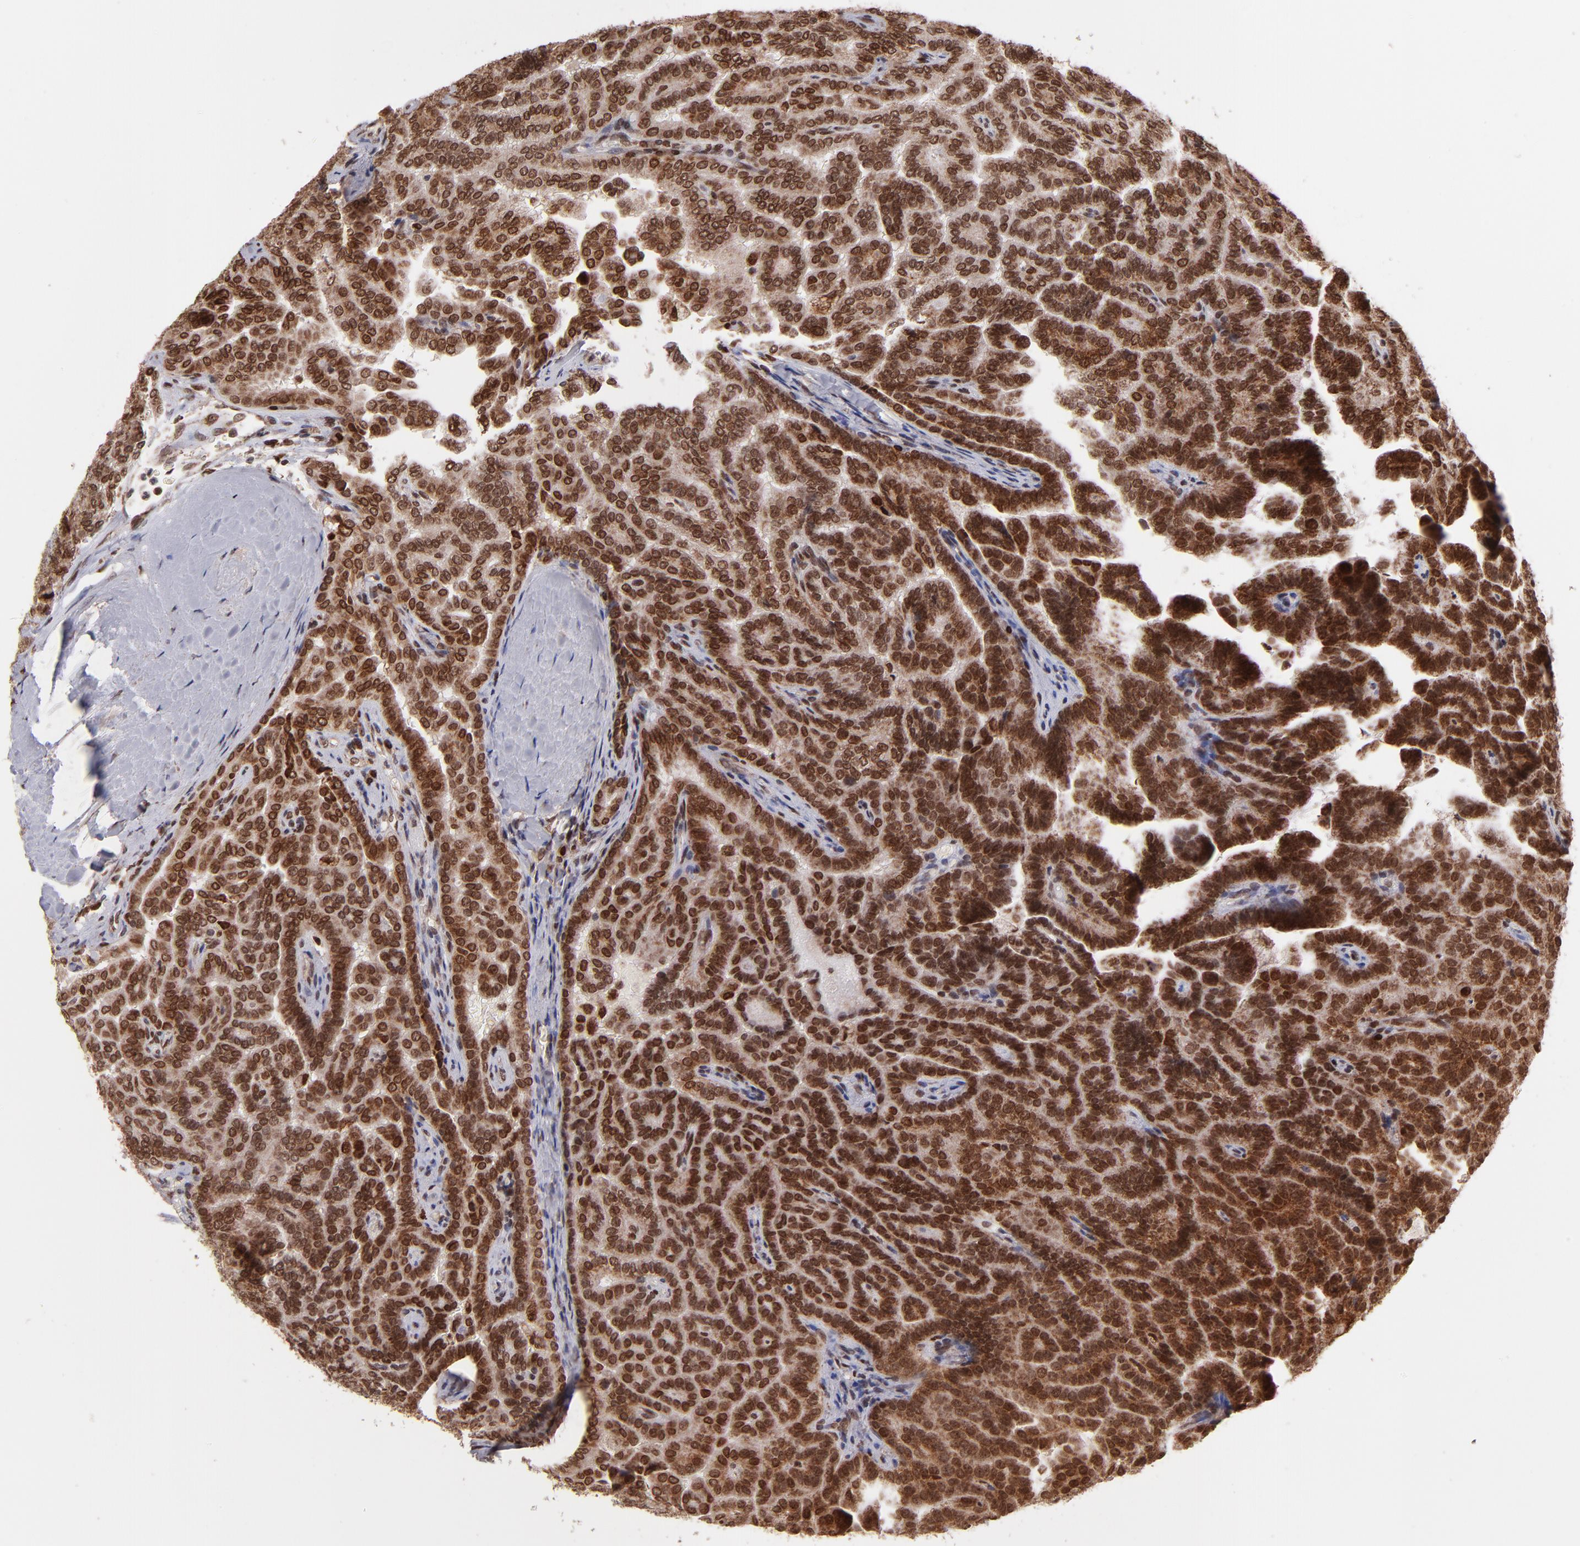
{"staining": {"intensity": "strong", "quantity": ">75%", "location": "cytoplasmic/membranous,nuclear"}, "tissue": "renal cancer", "cell_type": "Tumor cells", "image_type": "cancer", "snomed": [{"axis": "morphology", "description": "Adenocarcinoma, NOS"}, {"axis": "topography", "description": "Kidney"}], "caption": "Adenocarcinoma (renal) stained with DAB immunohistochemistry (IHC) reveals high levels of strong cytoplasmic/membranous and nuclear positivity in about >75% of tumor cells.", "gene": "TOP1MT", "patient": {"sex": "male", "age": 61}}